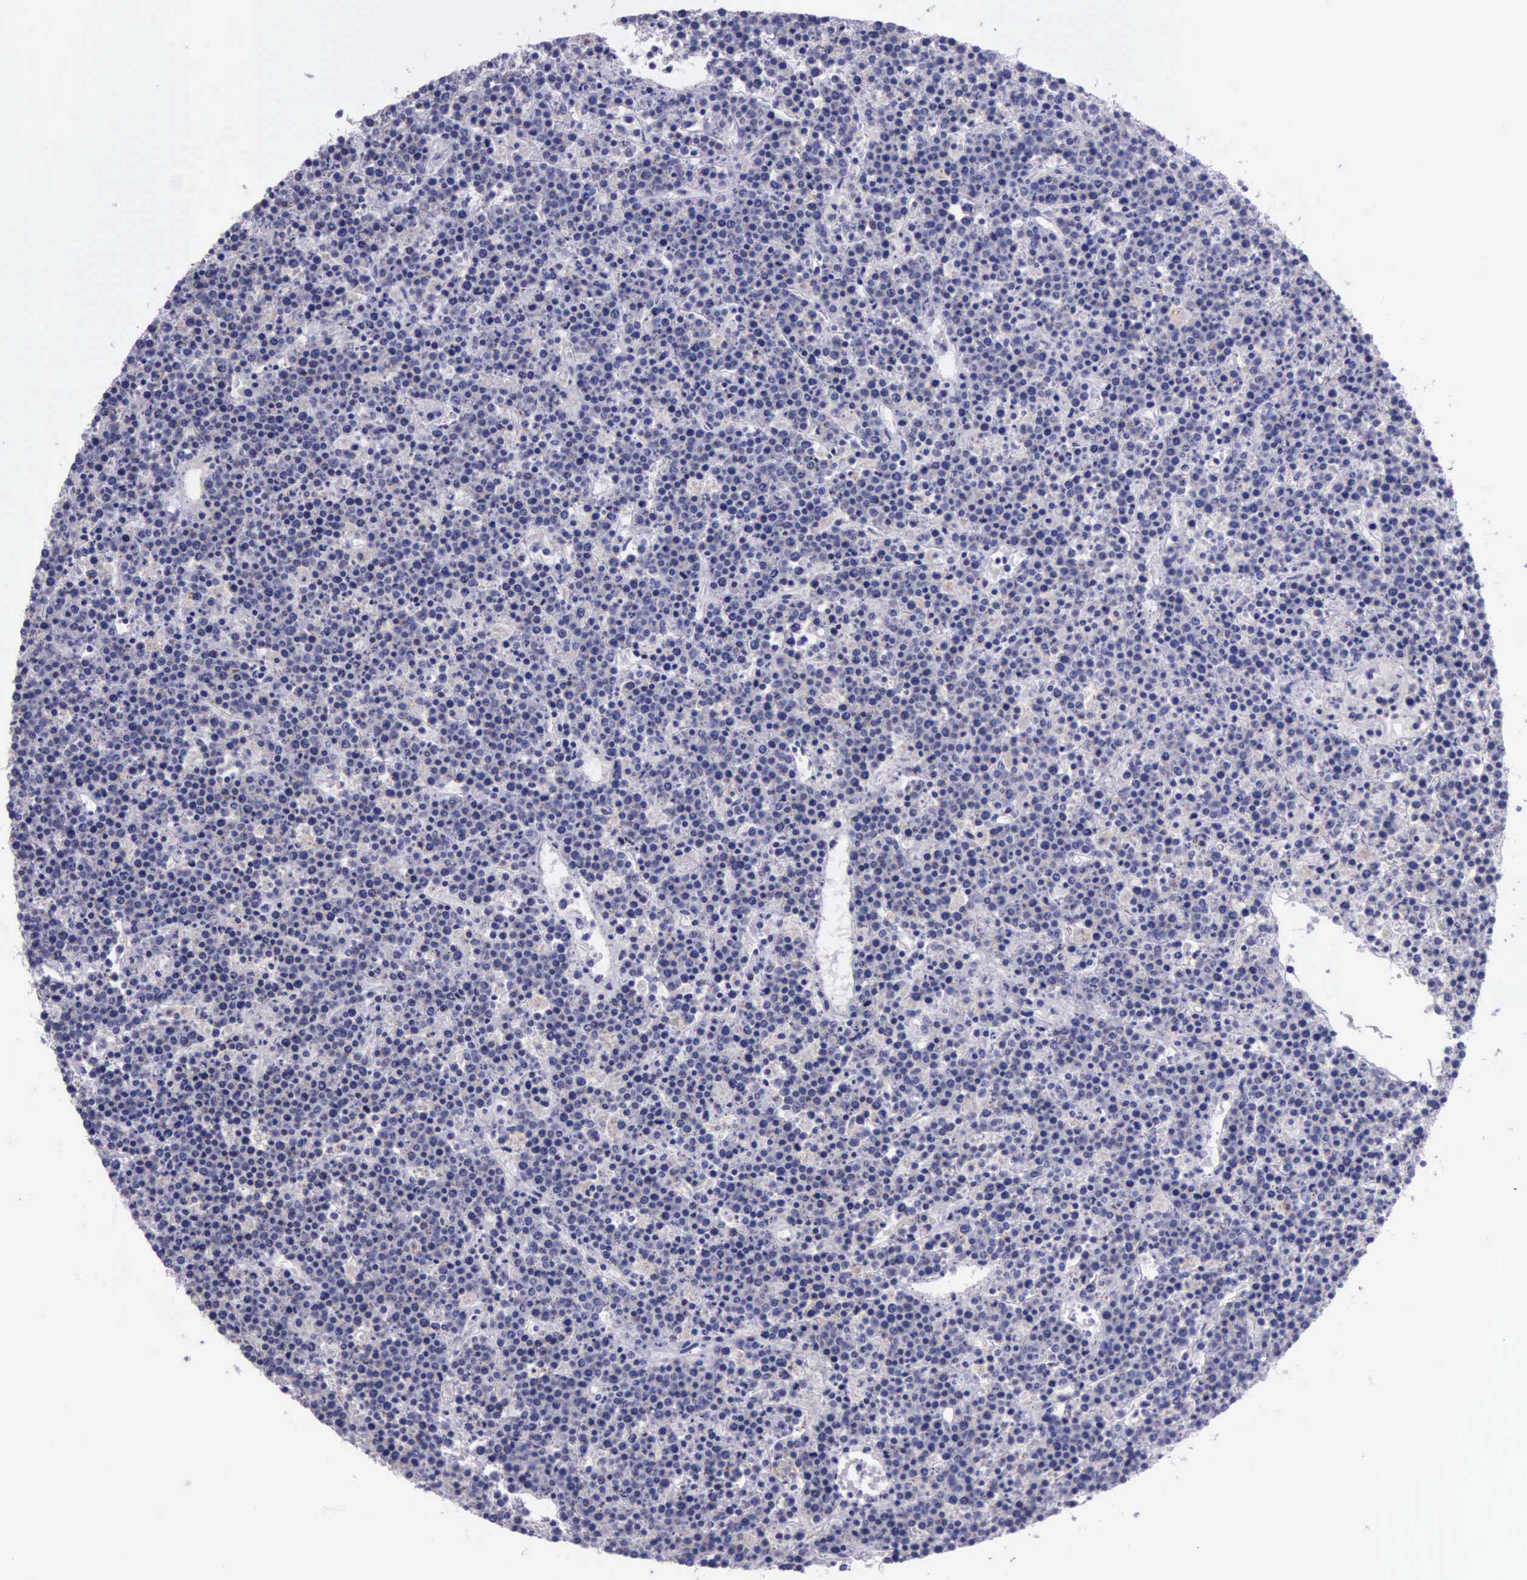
{"staining": {"intensity": "negative", "quantity": "none", "location": "none"}, "tissue": "lymphoma", "cell_type": "Tumor cells", "image_type": "cancer", "snomed": [{"axis": "morphology", "description": "Malignant lymphoma, non-Hodgkin's type, High grade"}, {"axis": "topography", "description": "Ovary"}], "caption": "An immunohistochemistry (IHC) micrograph of lymphoma is shown. There is no staining in tumor cells of lymphoma.", "gene": "GLA", "patient": {"sex": "female", "age": 56}}